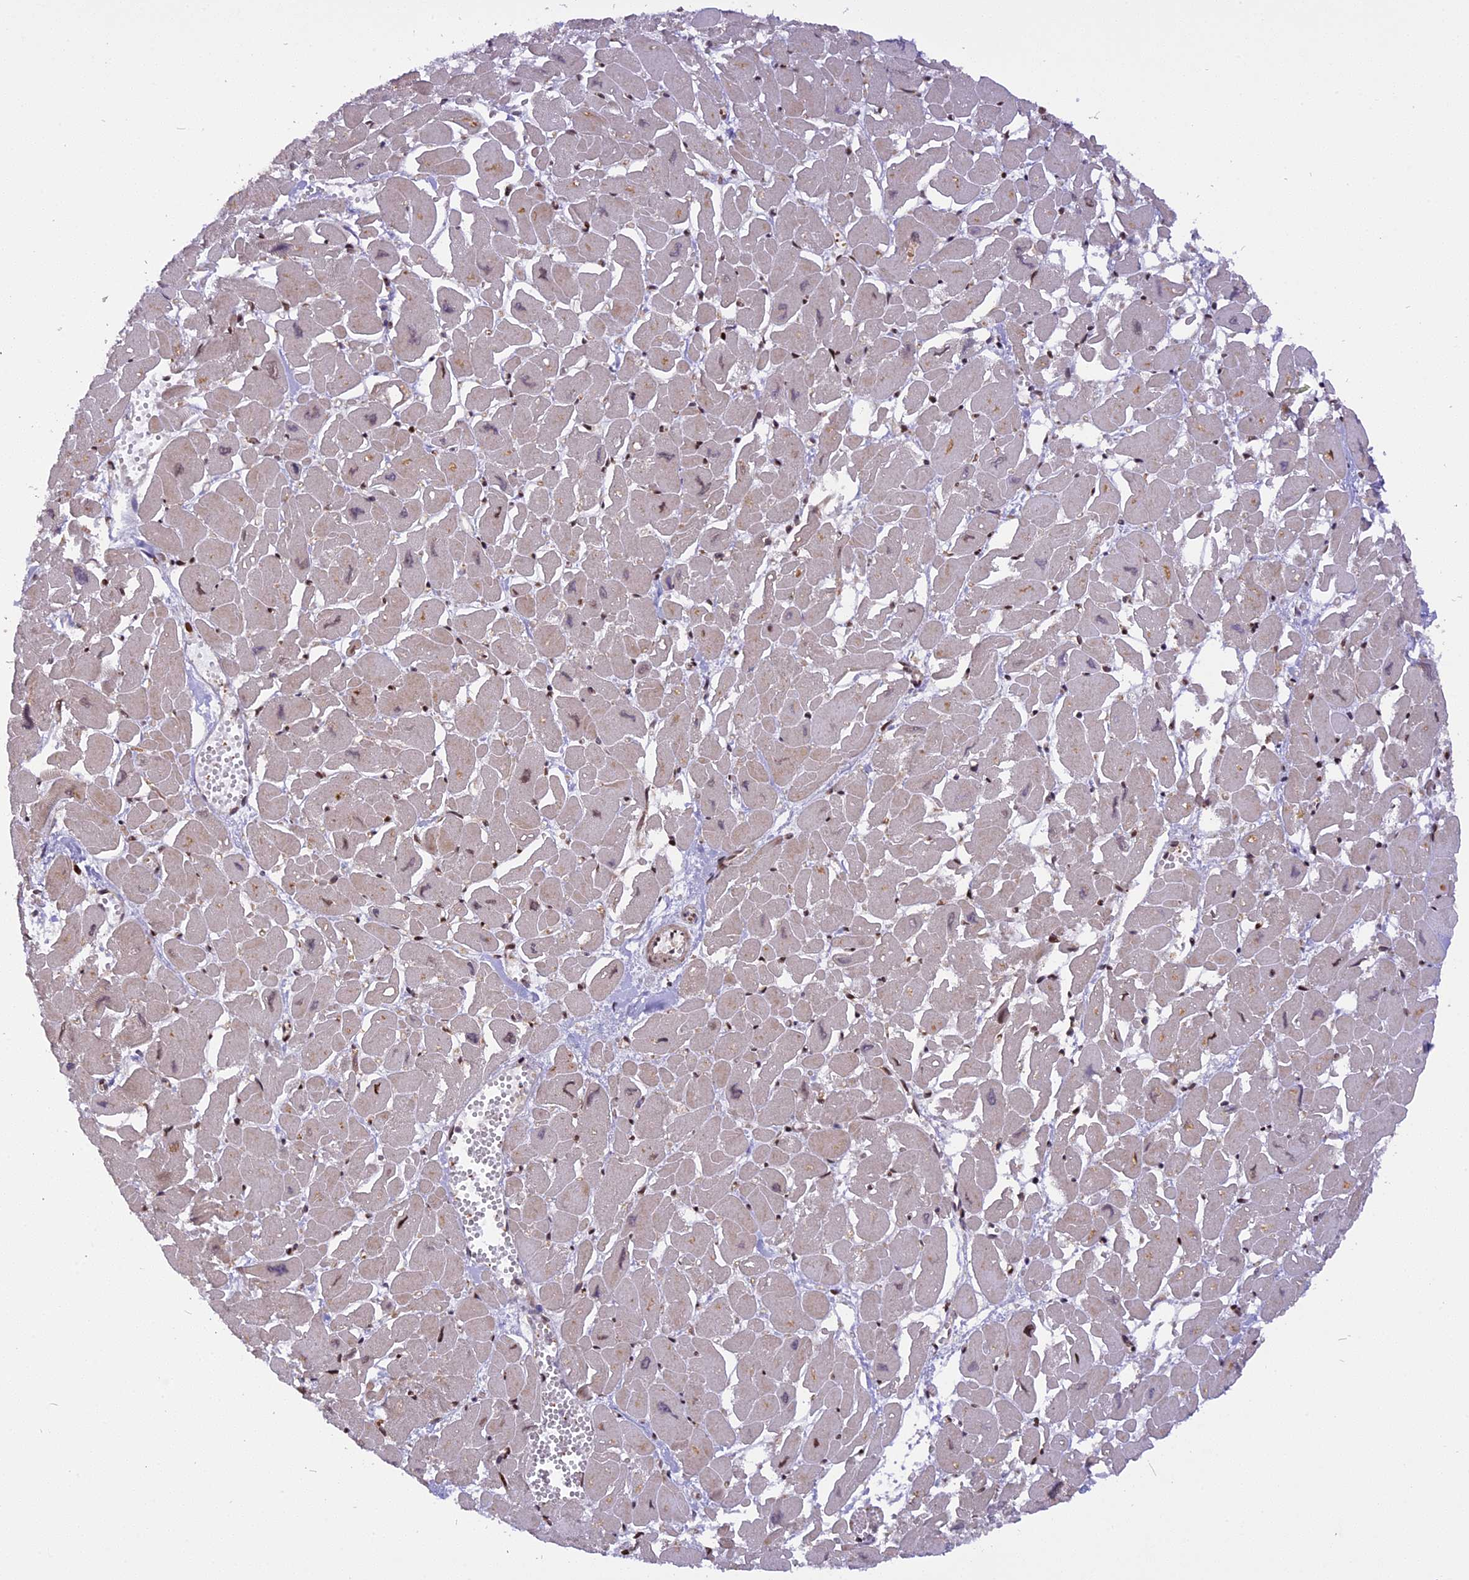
{"staining": {"intensity": "negative", "quantity": "none", "location": "none"}, "tissue": "heart muscle", "cell_type": "Cardiomyocytes", "image_type": "normal", "snomed": [{"axis": "morphology", "description": "Normal tissue, NOS"}, {"axis": "topography", "description": "Heart"}], "caption": "High magnification brightfield microscopy of normal heart muscle stained with DAB (brown) and counterstained with hematoxylin (blue): cardiomyocytes show no significant positivity. (DAB immunohistochemistry, high magnification).", "gene": "MICALL1", "patient": {"sex": "male", "age": 54}}